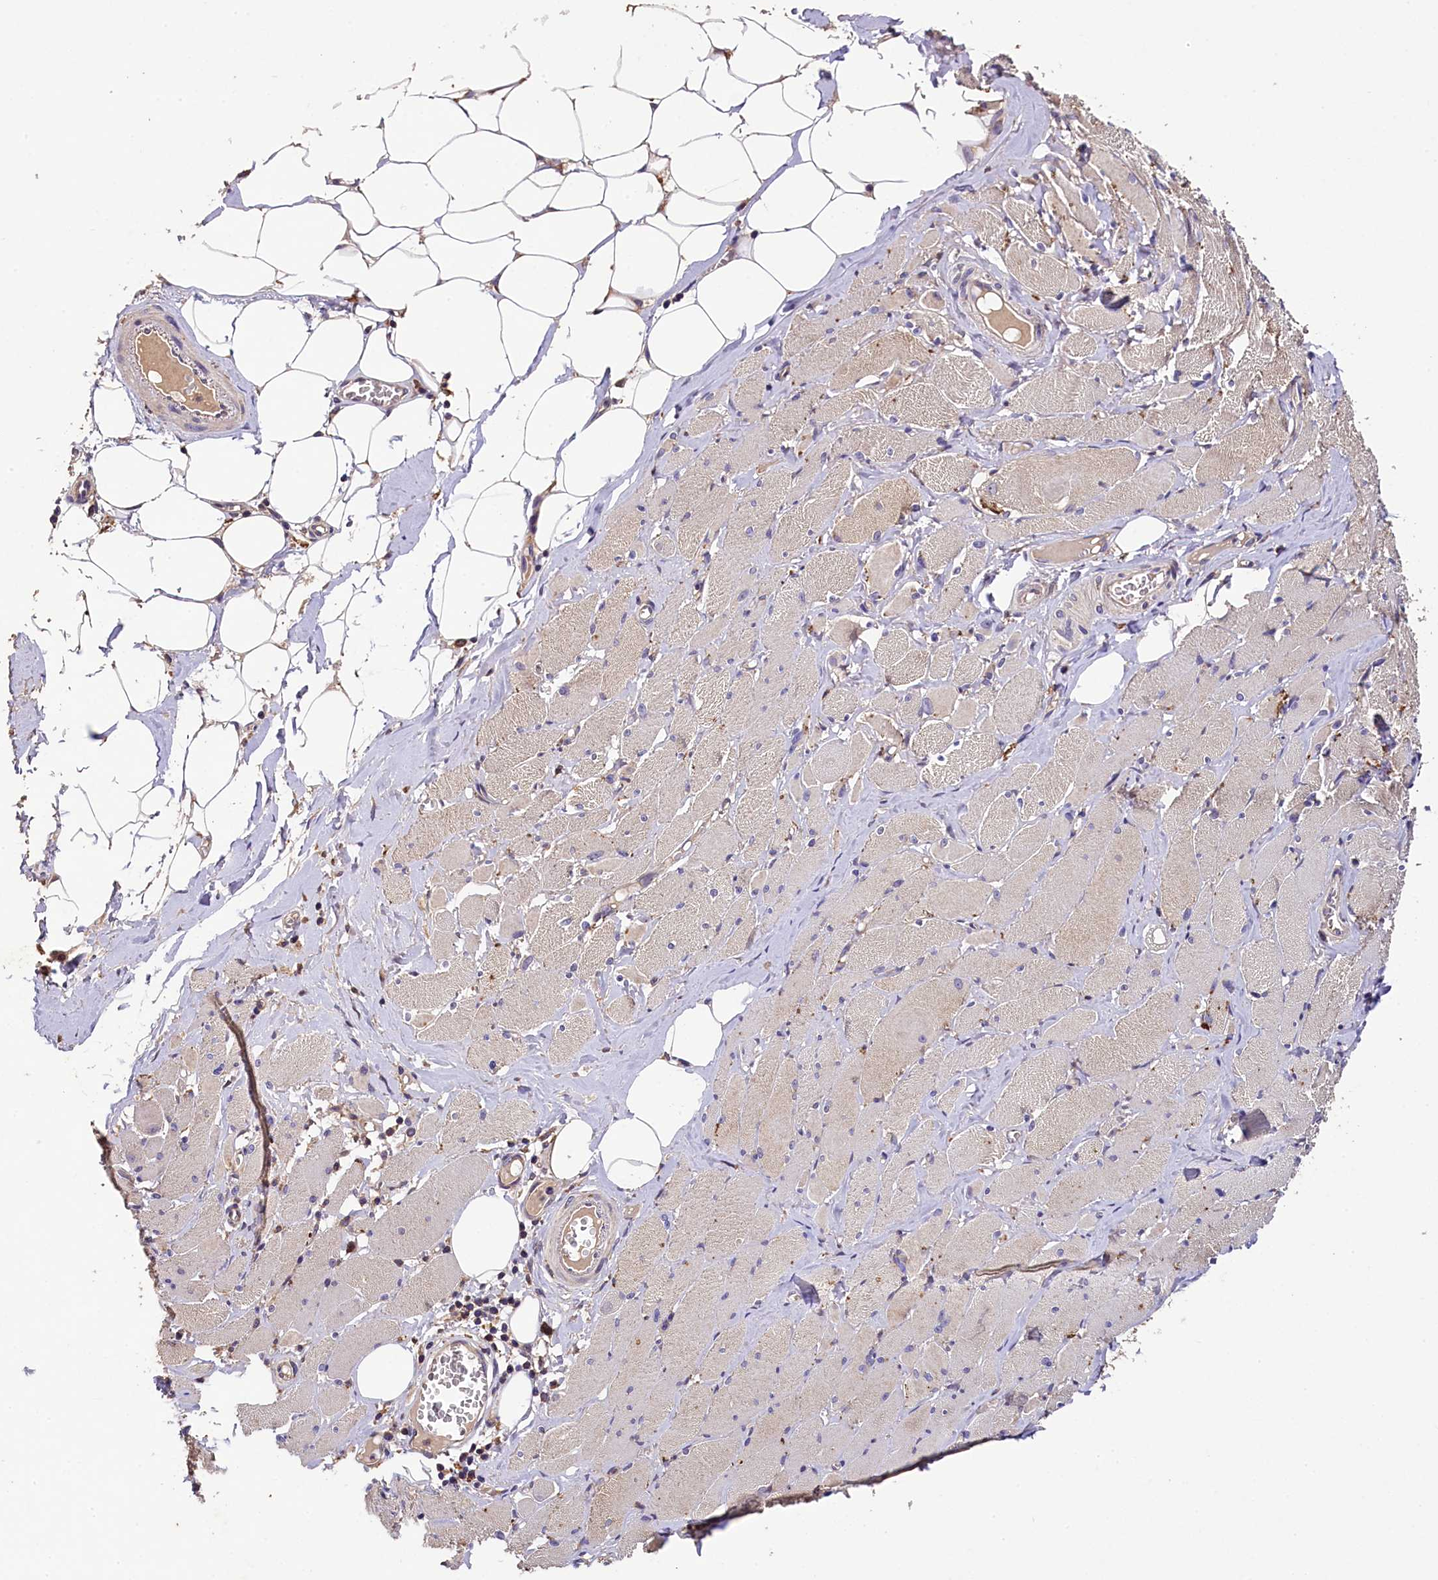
{"staining": {"intensity": "weak", "quantity": "<25%", "location": "cytoplasmic/membranous"}, "tissue": "skeletal muscle", "cell_type": "Myocytes", "image_type": "normal", "snomed": [{"axis": "morphology", "description": "Normal tissue, NOS"}, {"axis": "morphology", "description": "Basal cell carcinoma"}, {"axis": "topography", "description": "Skeletal muscle"}], "caption": "Immunohistochemistry (IHC) micrograph of normal skeletal muscle: skeletal muscle stained with DAB (3,3'-diaminobenzidine) shows no significant protein expression in myocytes. Brightfield microscopy of immunohistochemistry stained with DAB (brown) and hematoxylin (blue), captured at high magnification.", "gene": "PLXNB1", "patient": {"sex": "female", "age": 64}}